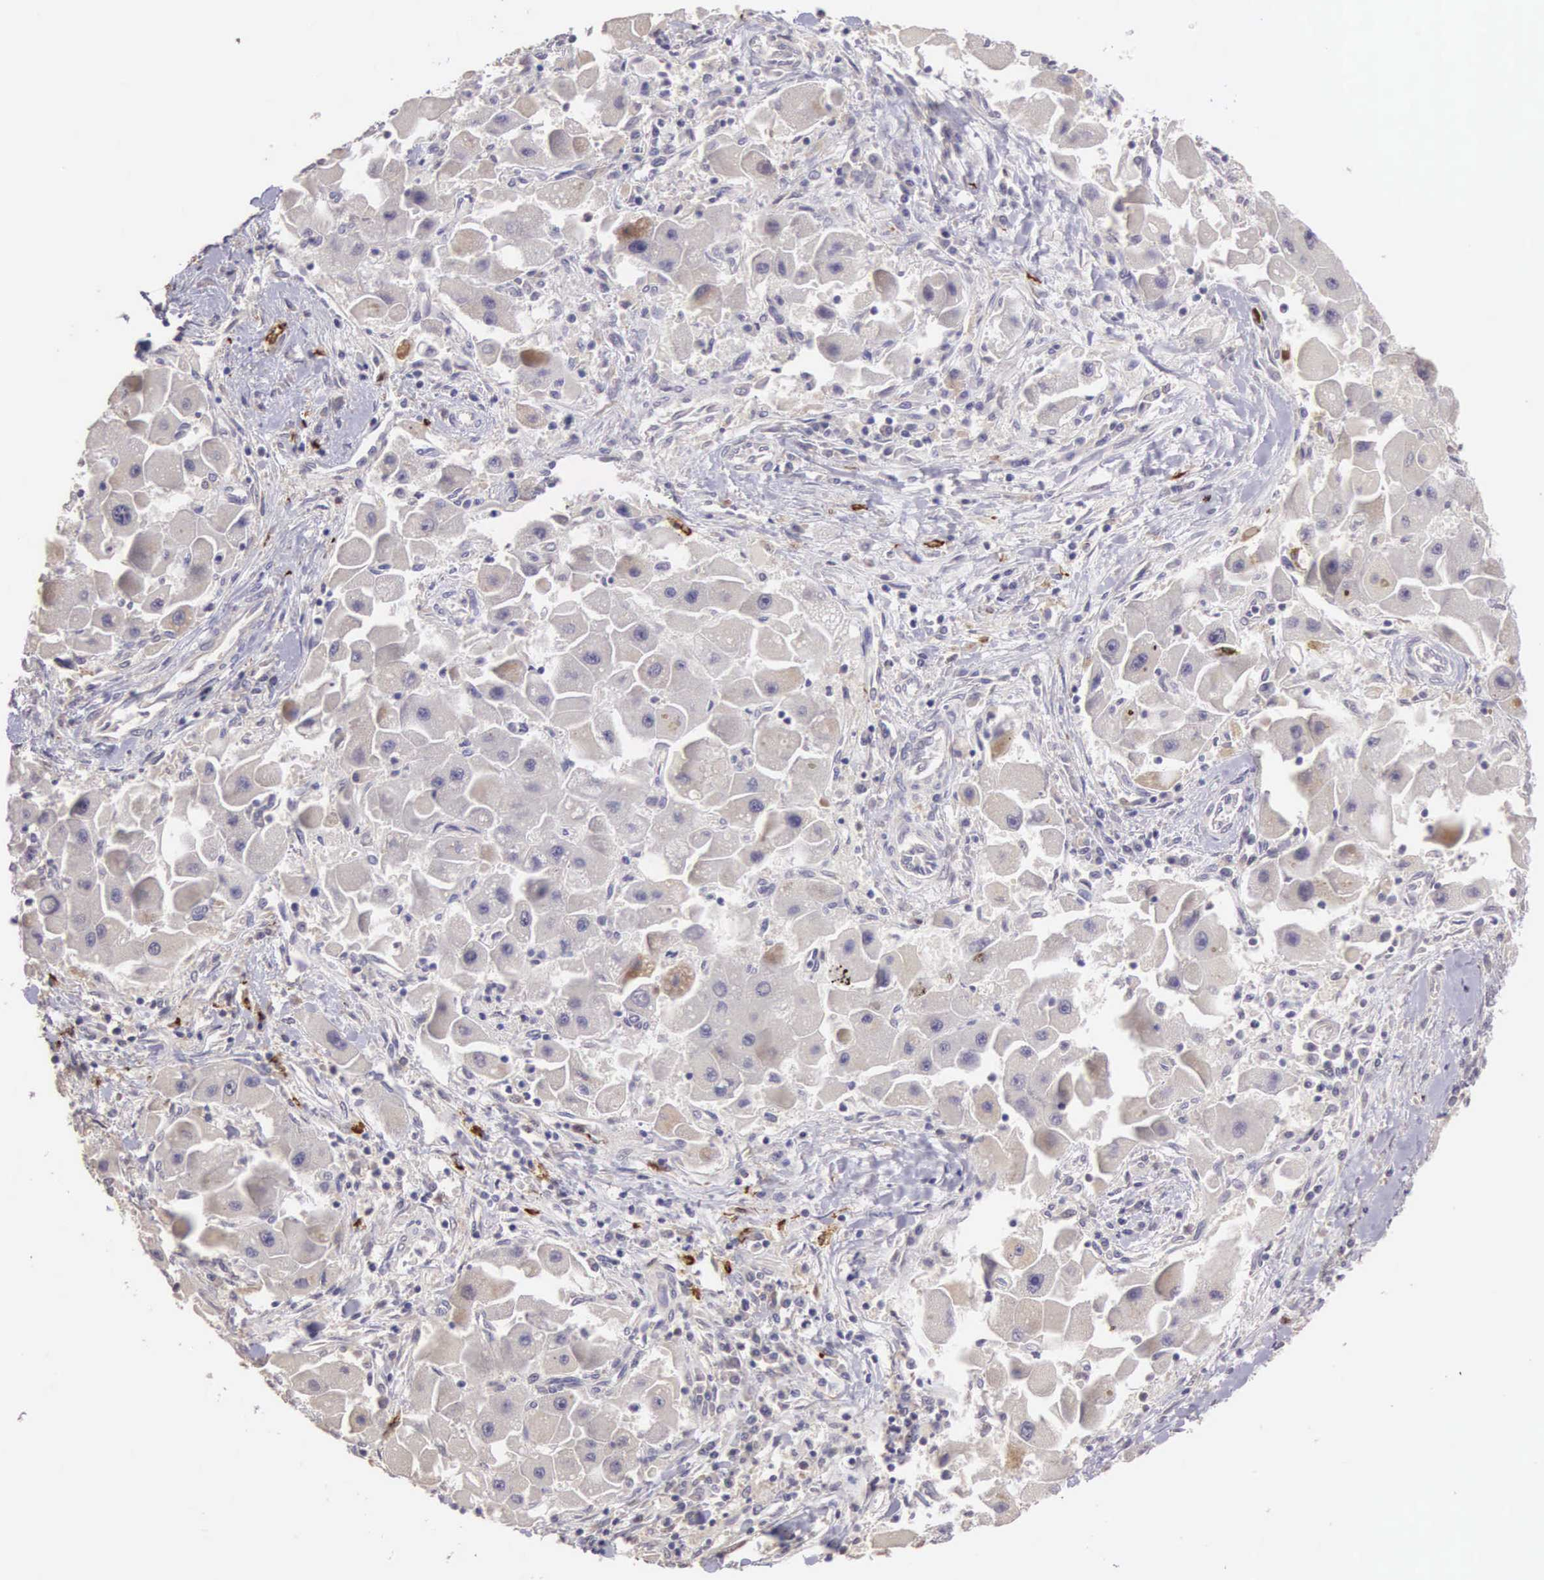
{"staining": {"intensity": "weak", "quantity": "<25%", "location": "cytoplasmic/membranous"}, "tissue": "liver cancer", "cell_type": "Tumor cells", "image_type": "cancer", "snomed": [{"axis": "morphology", "description": "Carcinoma, Hepatocellular, NOS"}, {"axis": "topography", "description": "Liver"}], "caption": "High magnification brightfield microscopy of liver cancer (hepatocellular carcinoma) stained with DAB (brown) and counterstained with hematoxylin (blue): tumor cells show no significant staining.", "gene": "CDC45", "patient": {"sex": "male", "age": 24}}